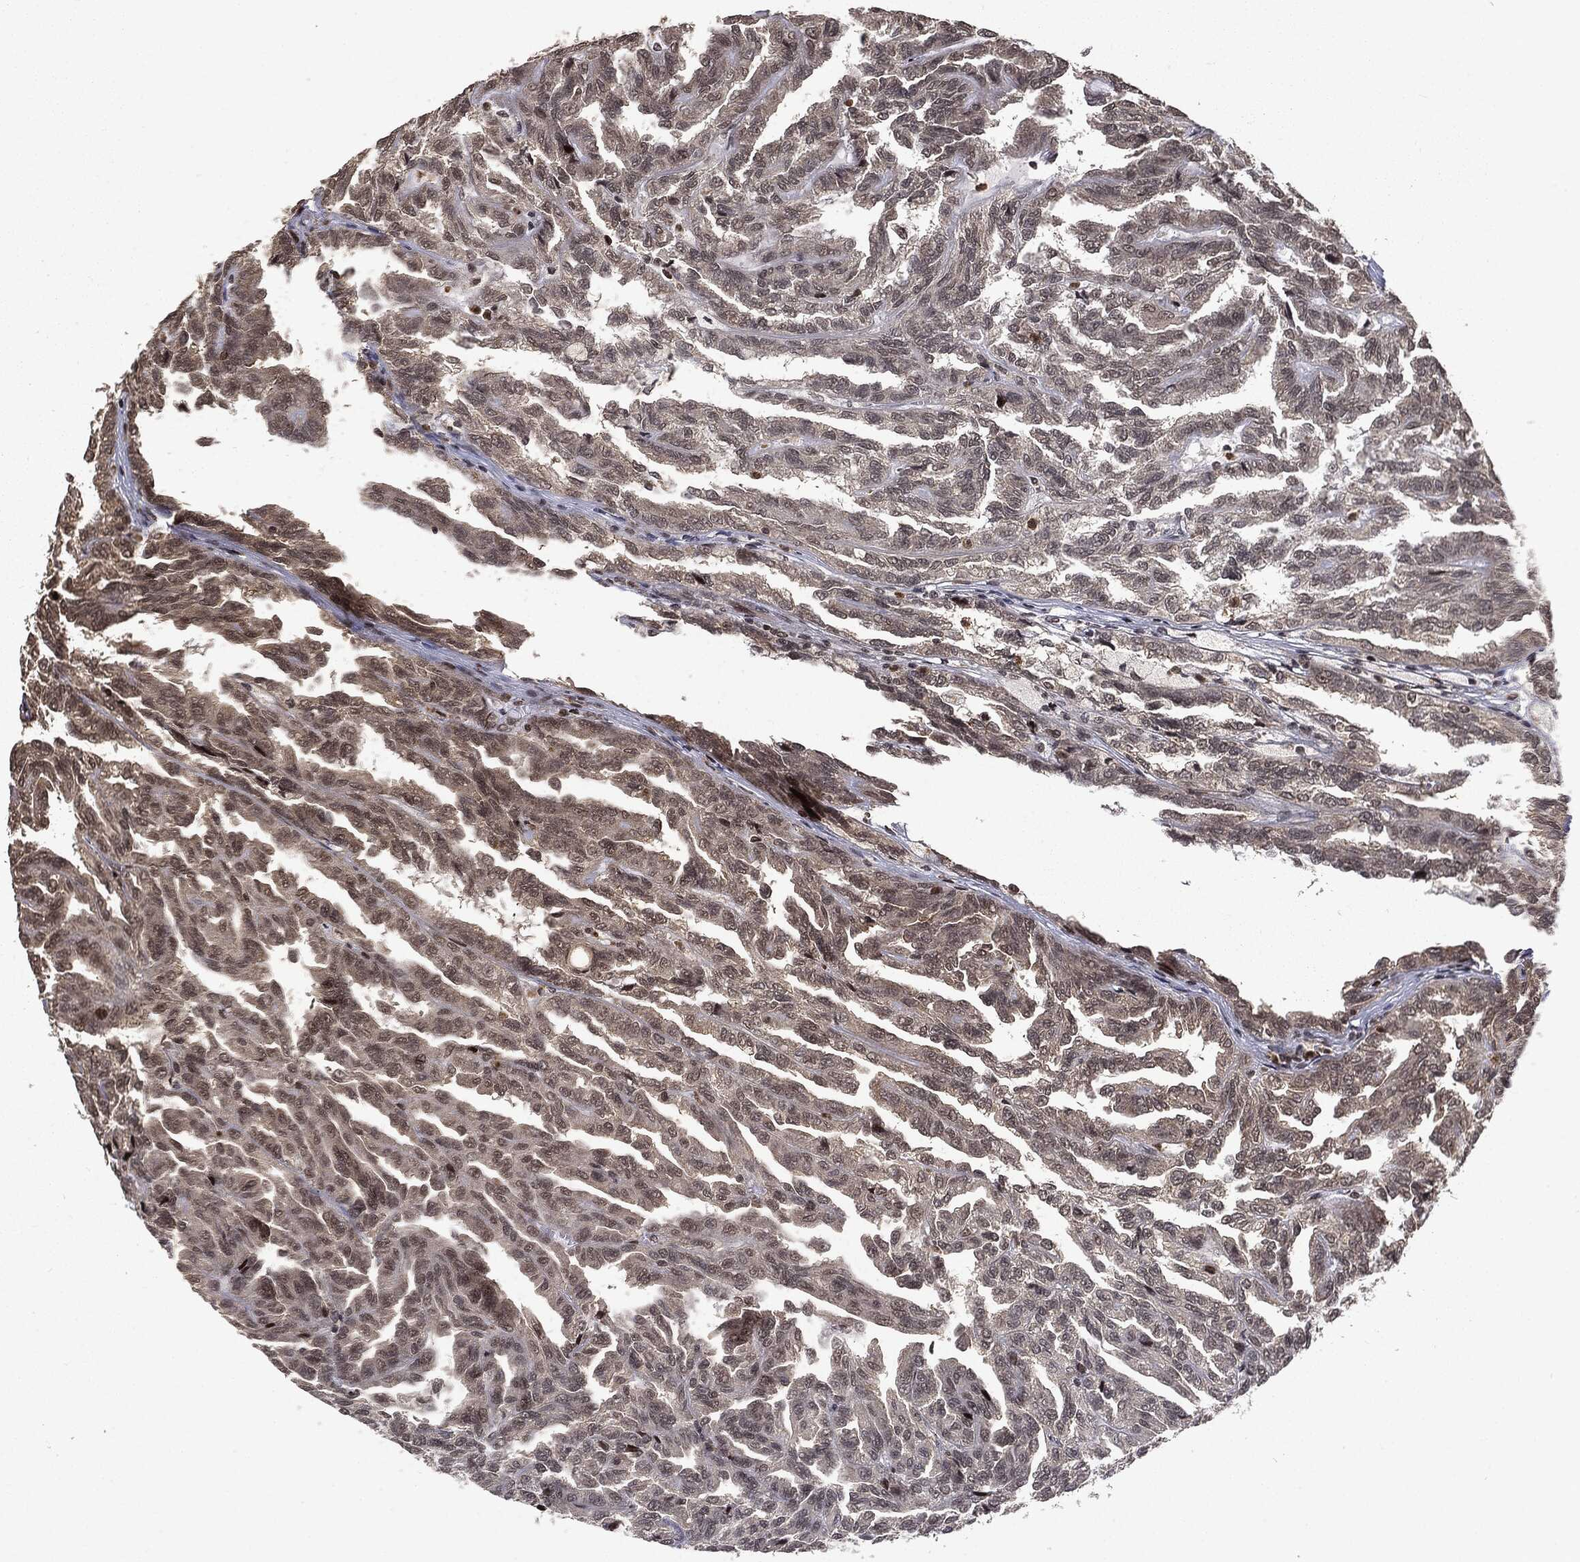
{"staining": {"intensity": "weak", "quantity": "25%-75%", "location": "cytoplasmic/membranous"}, "tissue": "renal cancer", "cell_type": "Tumor cells", "image_type": "cancer", "snomed": [{"axis": "morphology", "description": "Adenocarcinoma, NOS"}, {"axis": "topography", "description": "Kidney"}], "caption": "This micrograph displays IHC staining of human renal cancer (adenocarcinoma), with low weak cytoplasmic/membranous expression in about 25%-75% of tumor cells.", "gene": "CTDP1", "patient": {"sex": "male", "age": 79}}